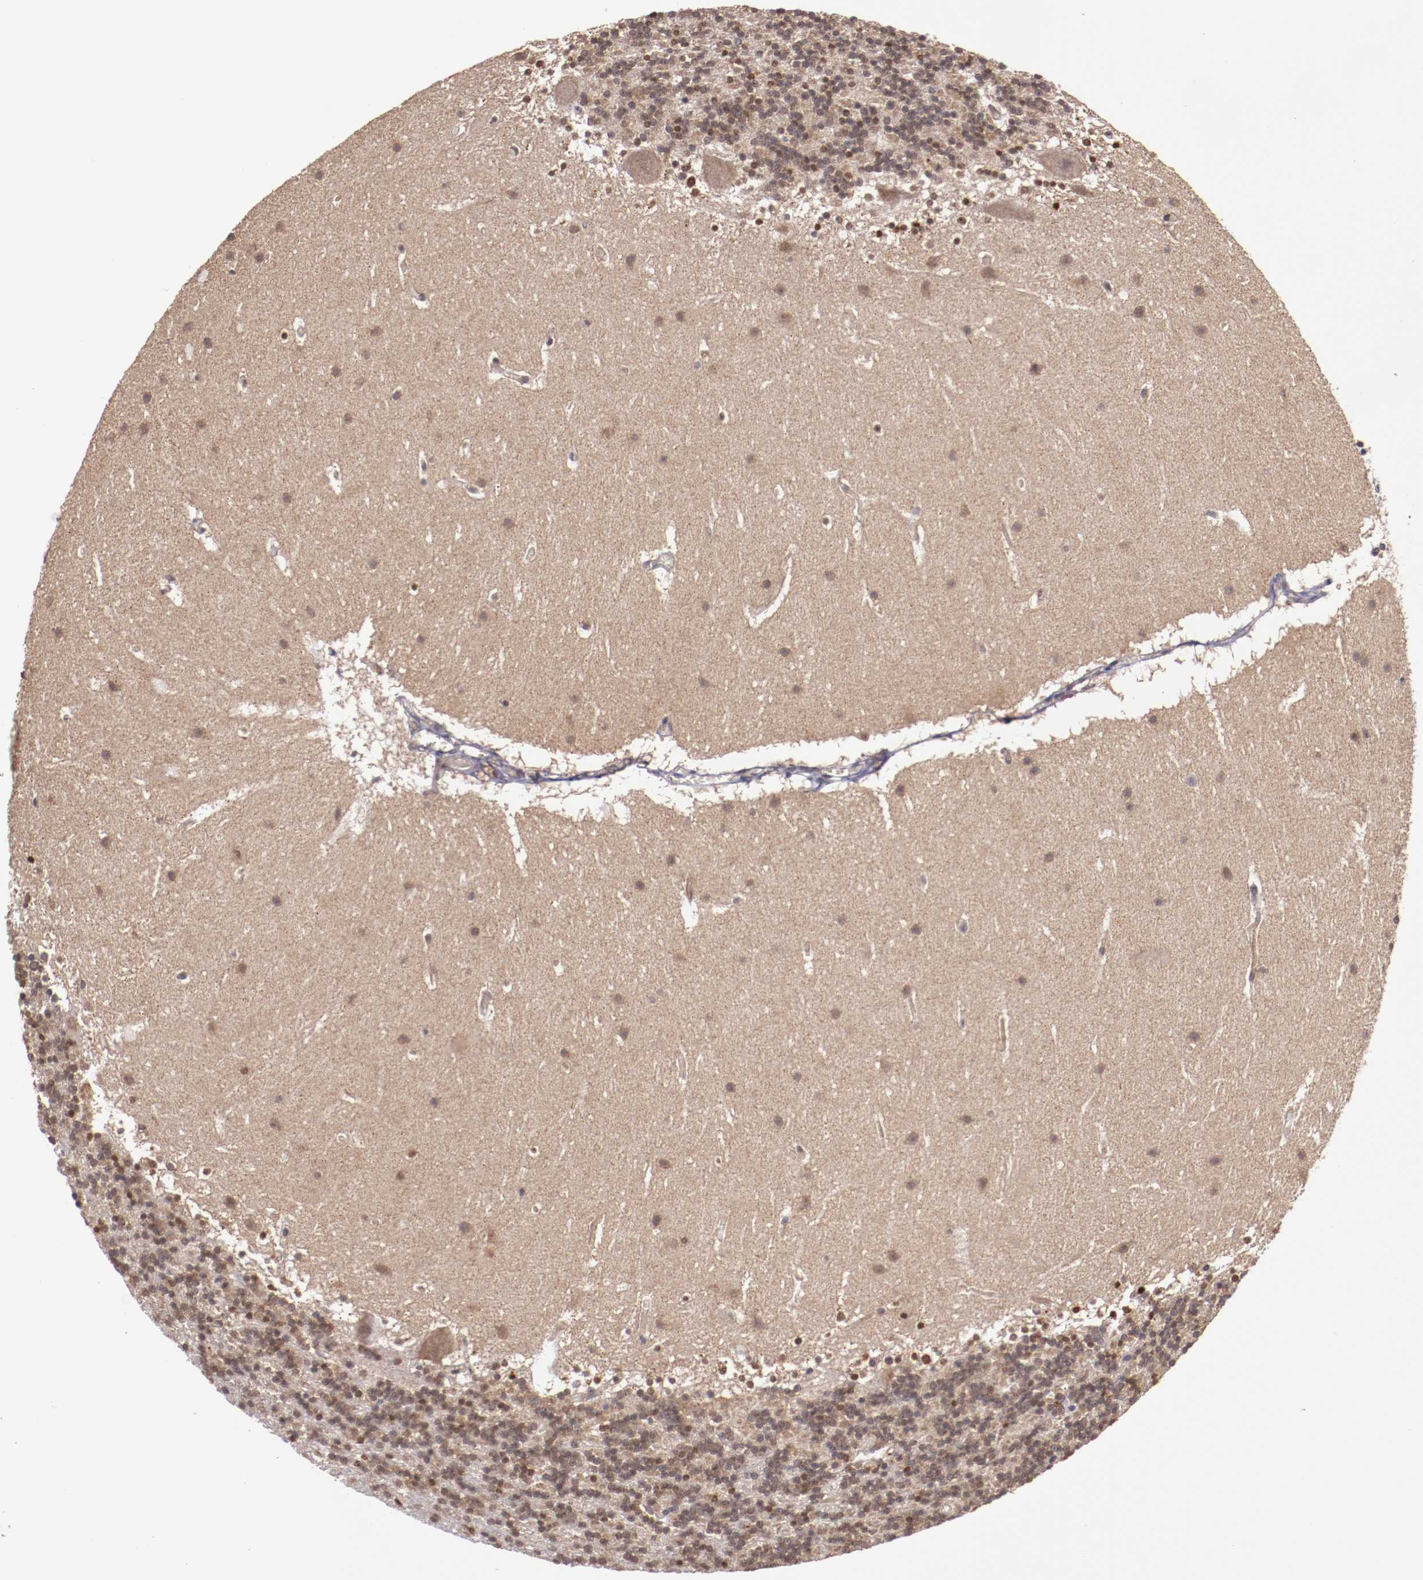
{"staining": {"intensity": "moderate", "quantity": "25%-75%", "location": "nuclear"}, "tissue": "cerebellum", "cell_type": "Cells in granular layer", "image_type": "normal", "snomed": [{"axis": "morphology", "description": "Normal tissue, NOS"}, {"axis": "topography", "description": "Cerebellum"}], "caption": "Cells in granular layer exhibit medium levels of moderate nuclear staining in about 25%-75% of cells in normal cerebellum.", "gene": "FTSJ1", "patient": {"sex": "male", "age": 45}}